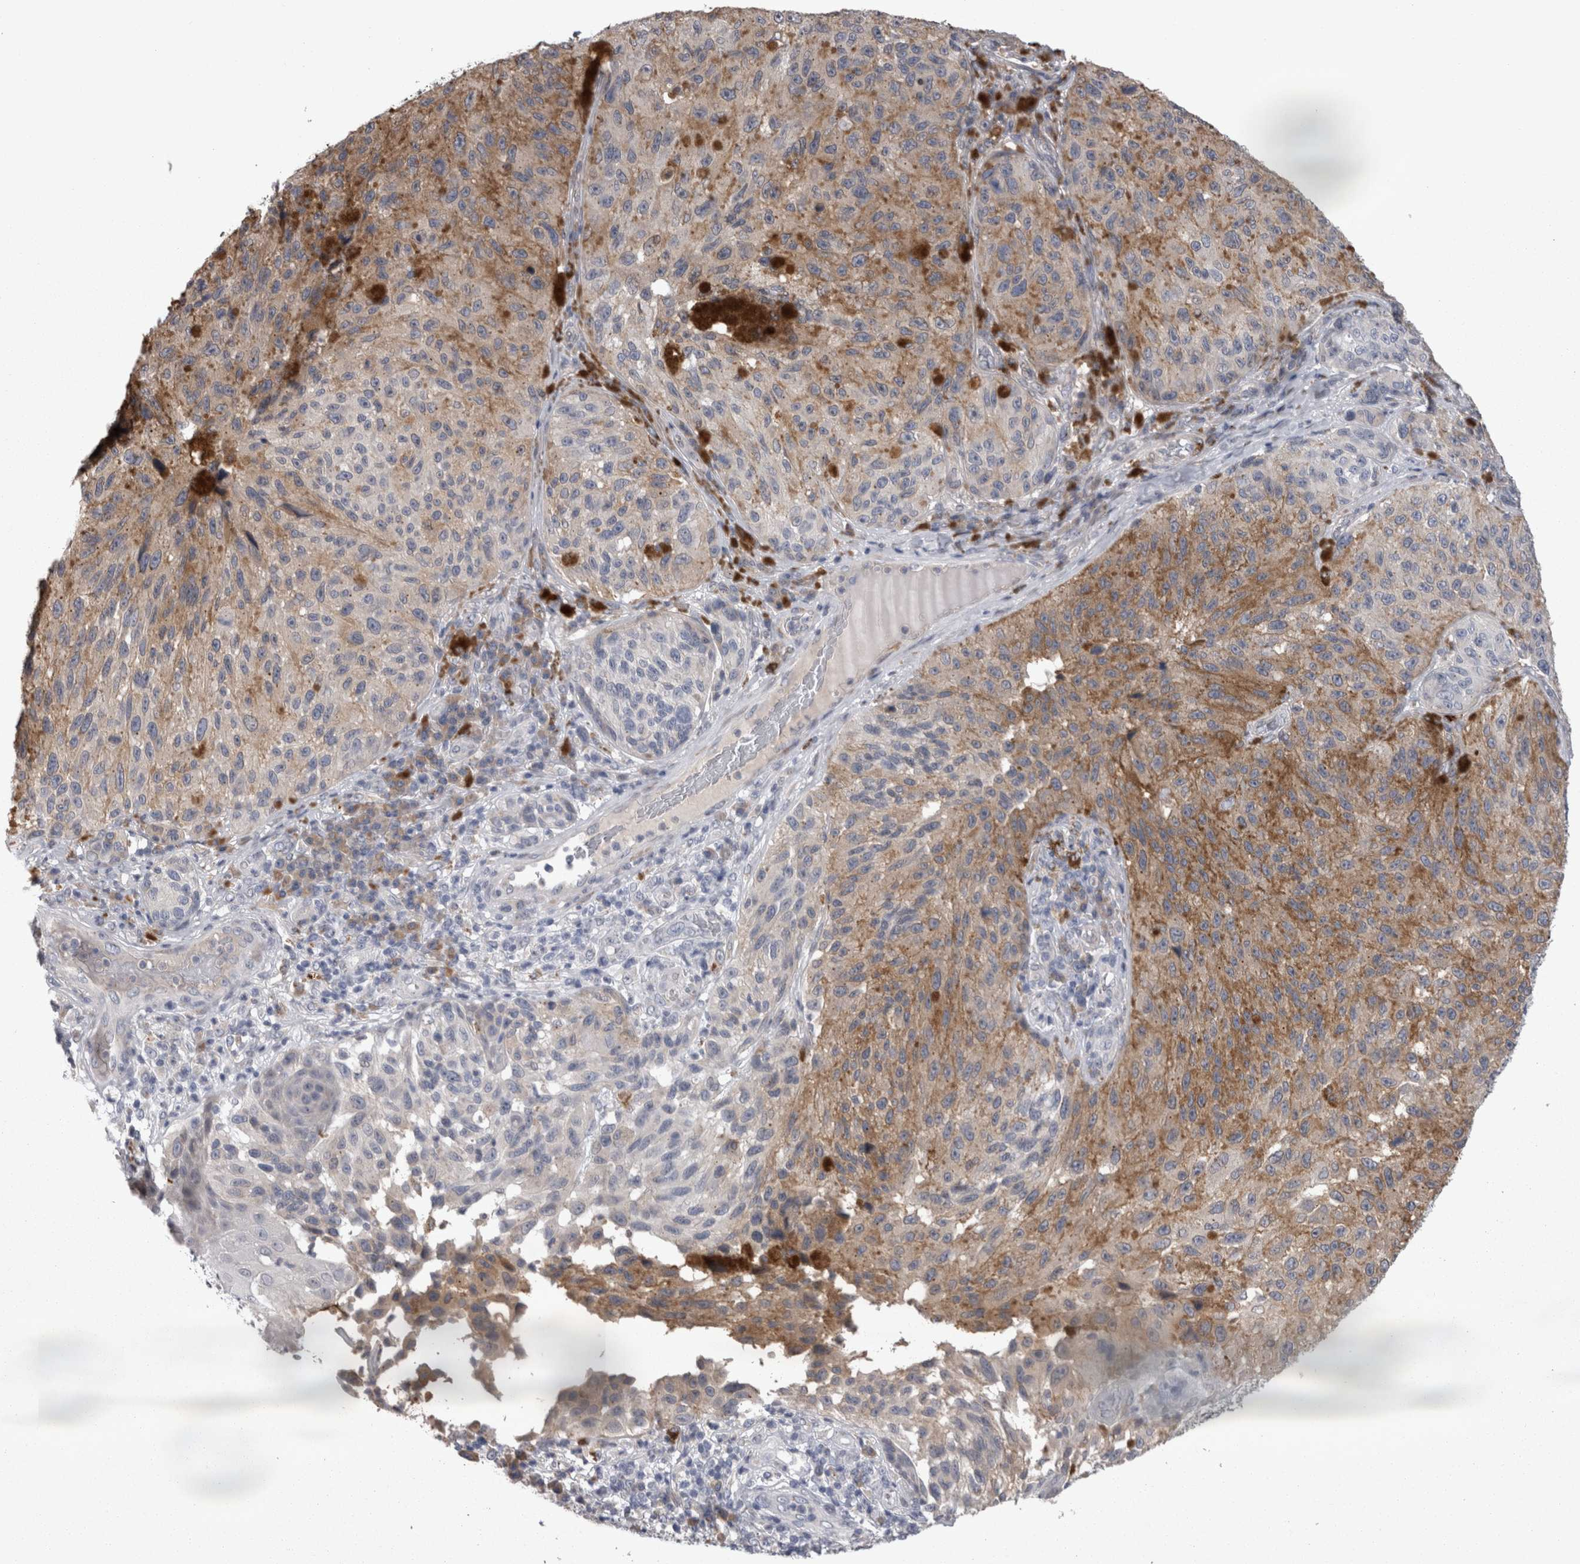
{"staining": {"intensity": "weak", "quantity": "<25%", "location": "cytoplasmic/membranous"}, "tissue": "melanoma", "cell_type": "Tumor cells", "image_type": "cancer", "snomed": [{"axis": "morphology", "description": "Malignant melanoma, NOS"}, {"axis": "topography", "description": "Skin"}], "caption": "Malignant melanoma was stained to show a protein in brown. There is no significant expression in tumor cells. The staining is performed using DAB (3,3'-diaminobenzidine) brown chromogen with nuclei counter-stained in using hematoxylin.", "gene": "STC1", "patient": {"sex": "female", "age": 73}}